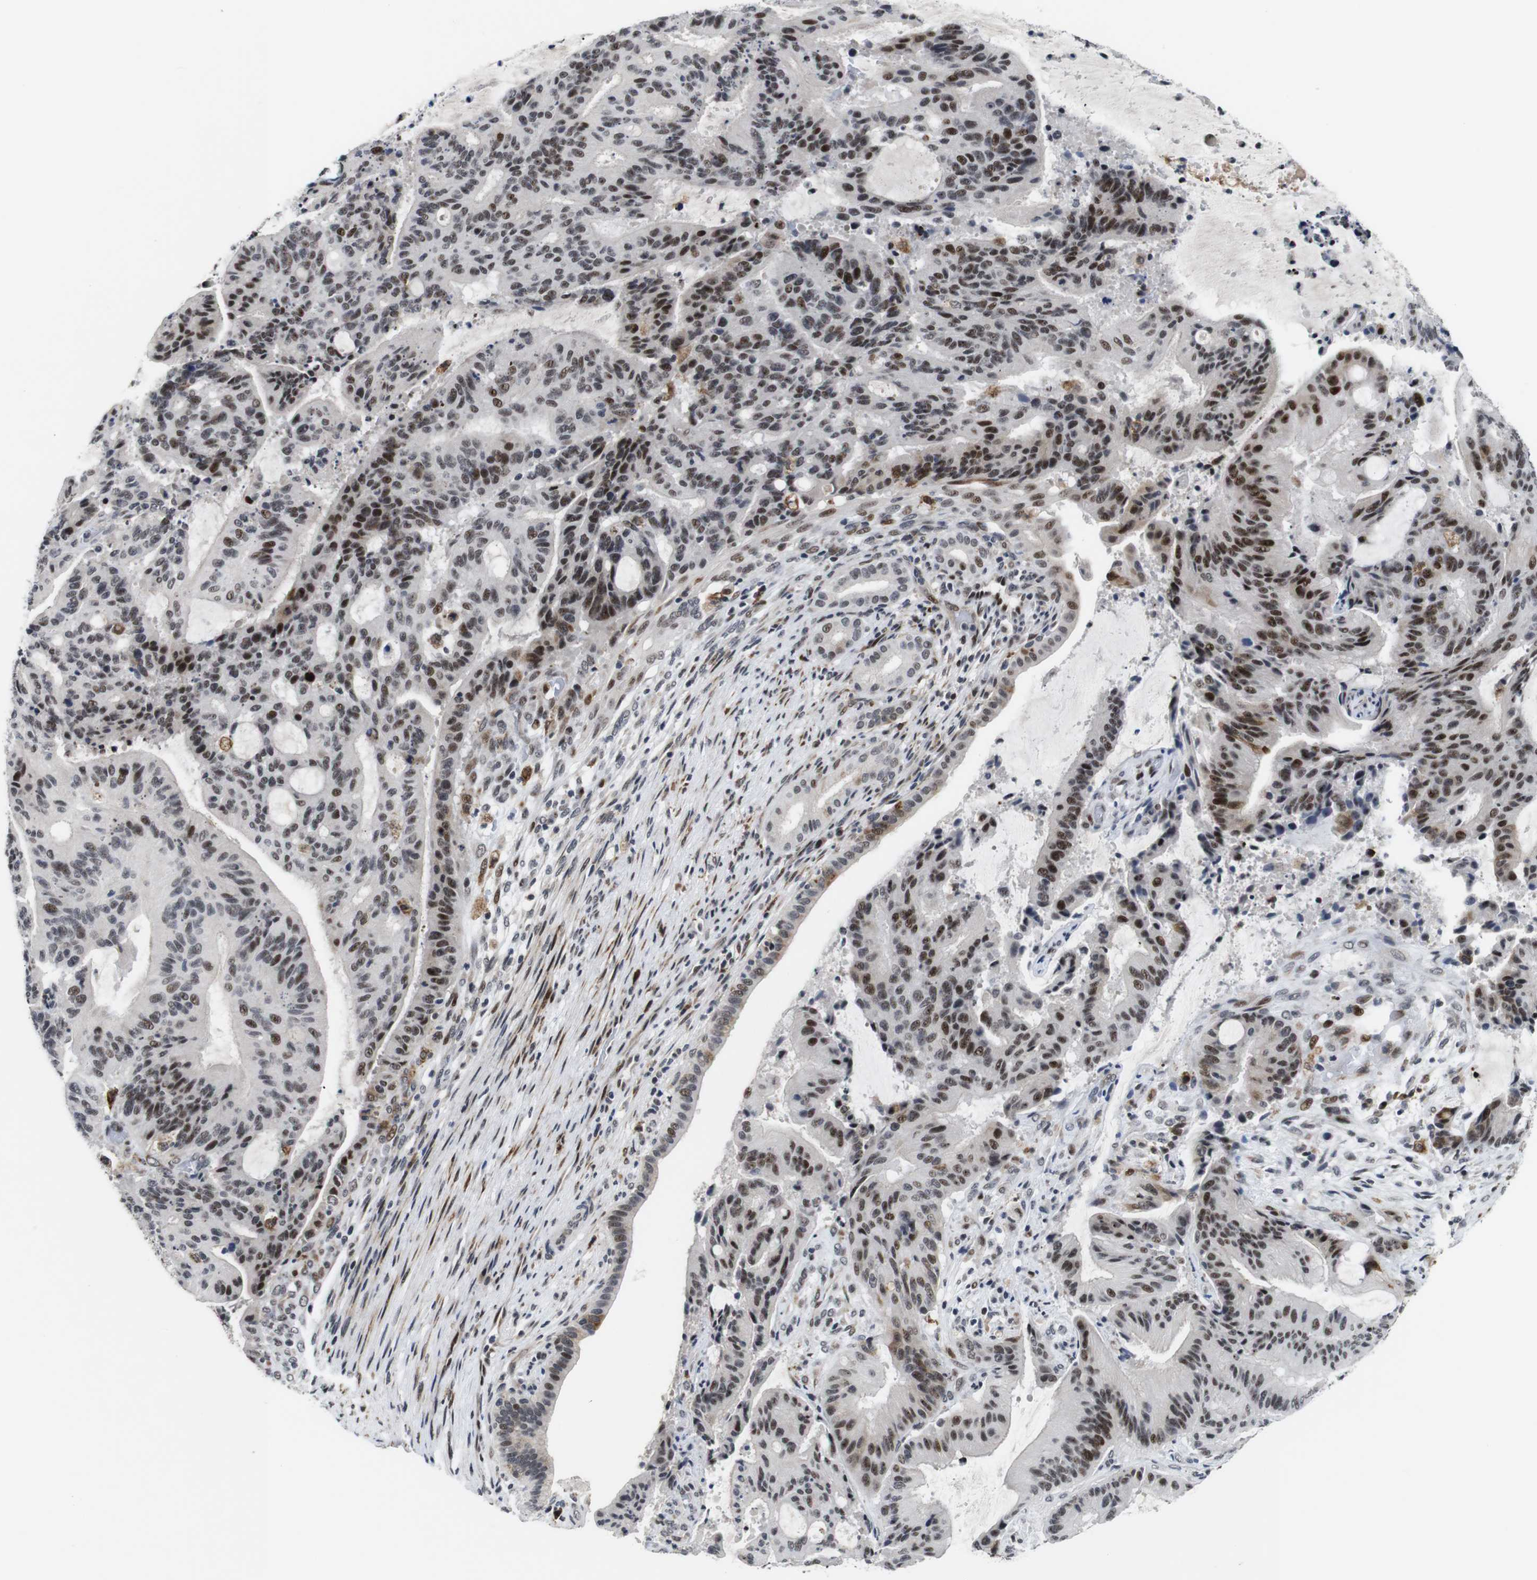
{"staining": {"intensity": "strong", "quantity": "25%-75%", "location": "nuclear"}, "tissue": "liver cancer", "cell_type": "Tumor cells", "image_type": "cancer", "snomed": [{"axis": "morphology", "description": "Cholangiocarcinoma"}, {"axis": "topography", "description": "Liver"}], "caption": "There is high levels of strong nuclear staining in tumor cells of cholangiocarcinoma (liver), as demonstrated by immunohistochemical staining (brown color).", "gene": "EIF4G1", "patient": {"sex": "female", "age": 73}}